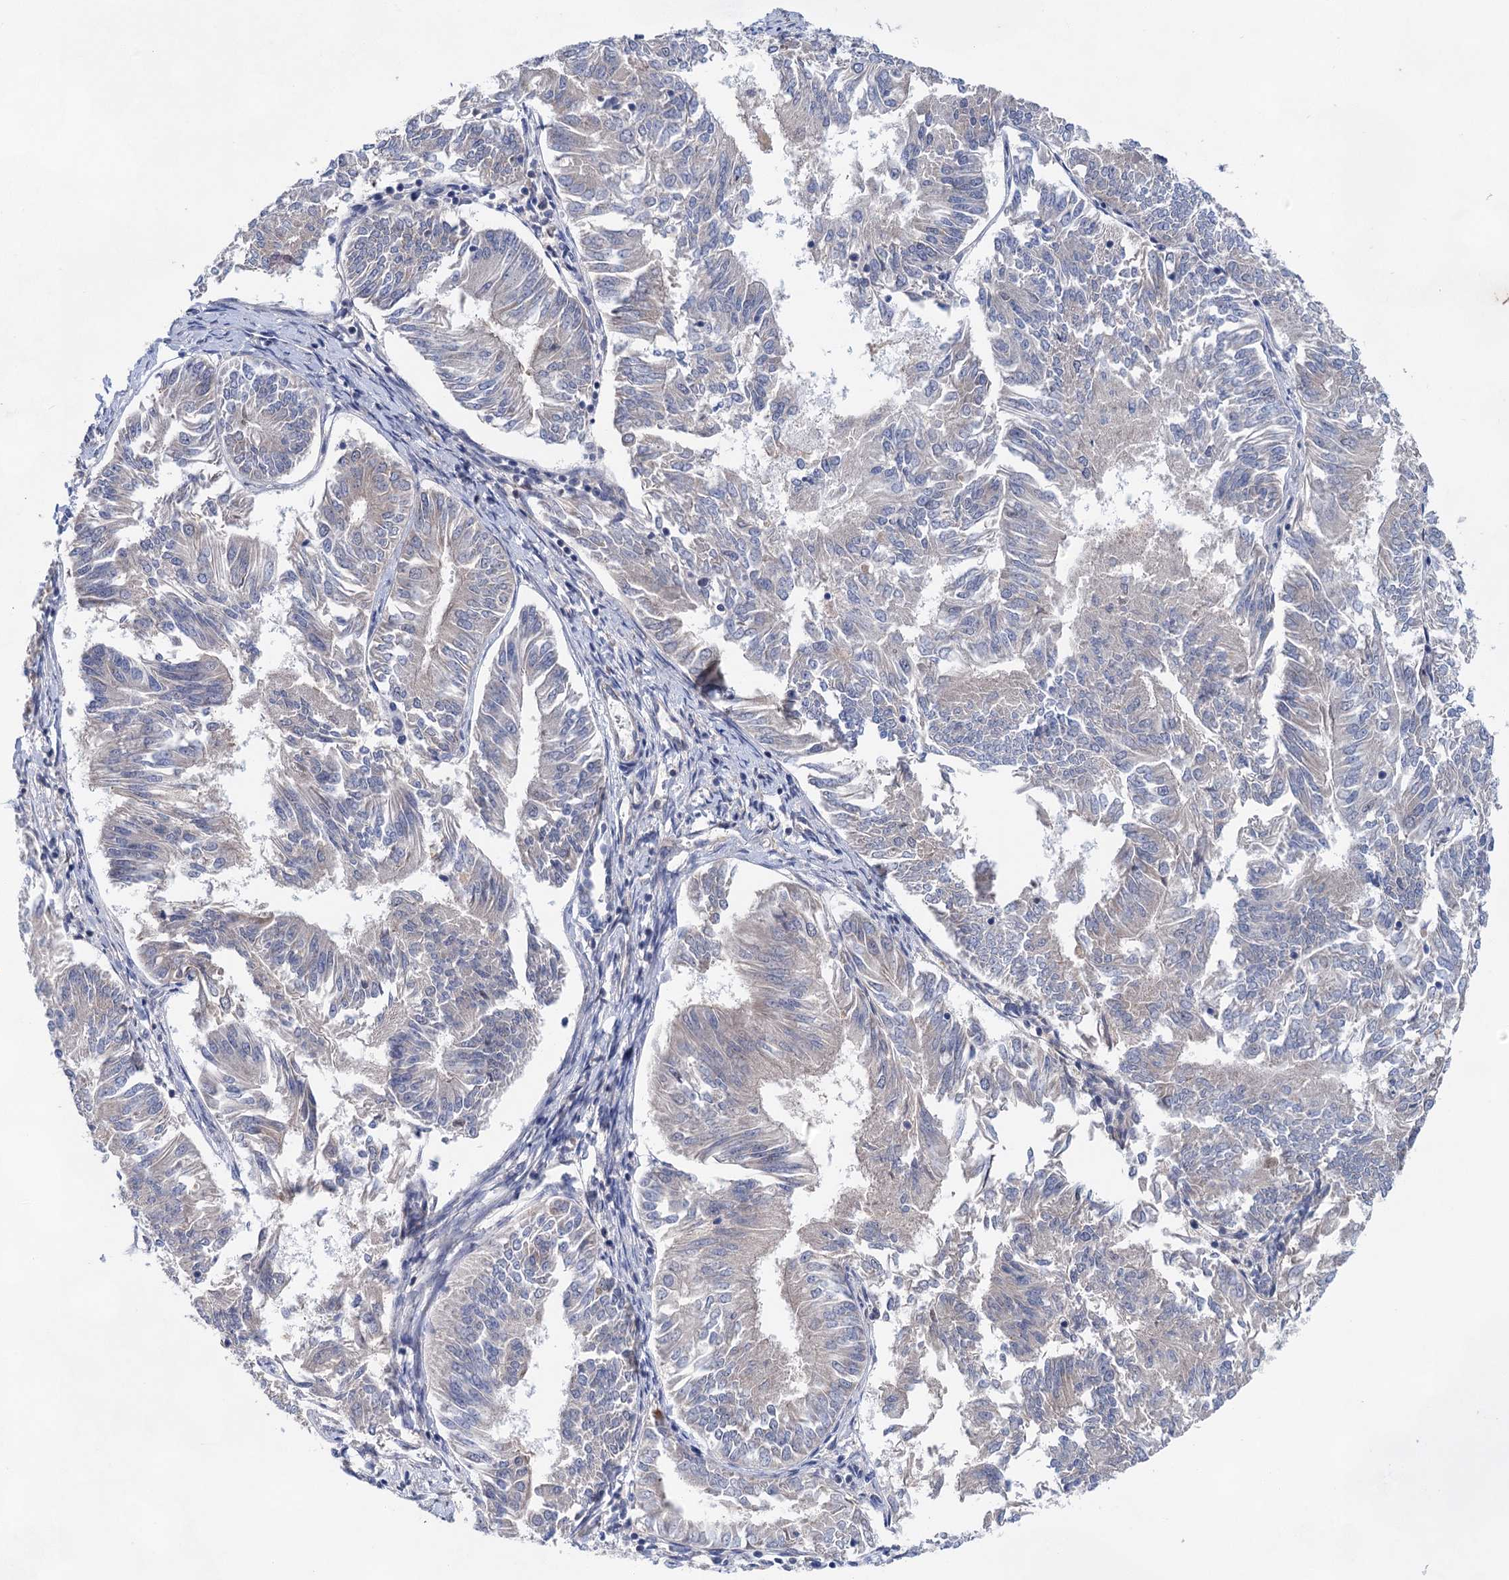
{"staining": {"intensity": "negative", "quantity": "none", "location": "none"}, "tissue": "endometrial cancer", "cell_type": "Tumor cells", "image_type": "cancer", "snomed": [{"axis": "morphology", "description": "Adenocarcinoma, NOS"}, {"axis": "topography", "description": "Endometrium"}], "caption": "Immunohistochemistry of endometrial adenocarcinoma shows no staining in tumor cells. (DAB IHC visualized using brightfield microscopy, high magnification).", "gene": "MORN3", "patient": {"sex": "female", "age": 58}}